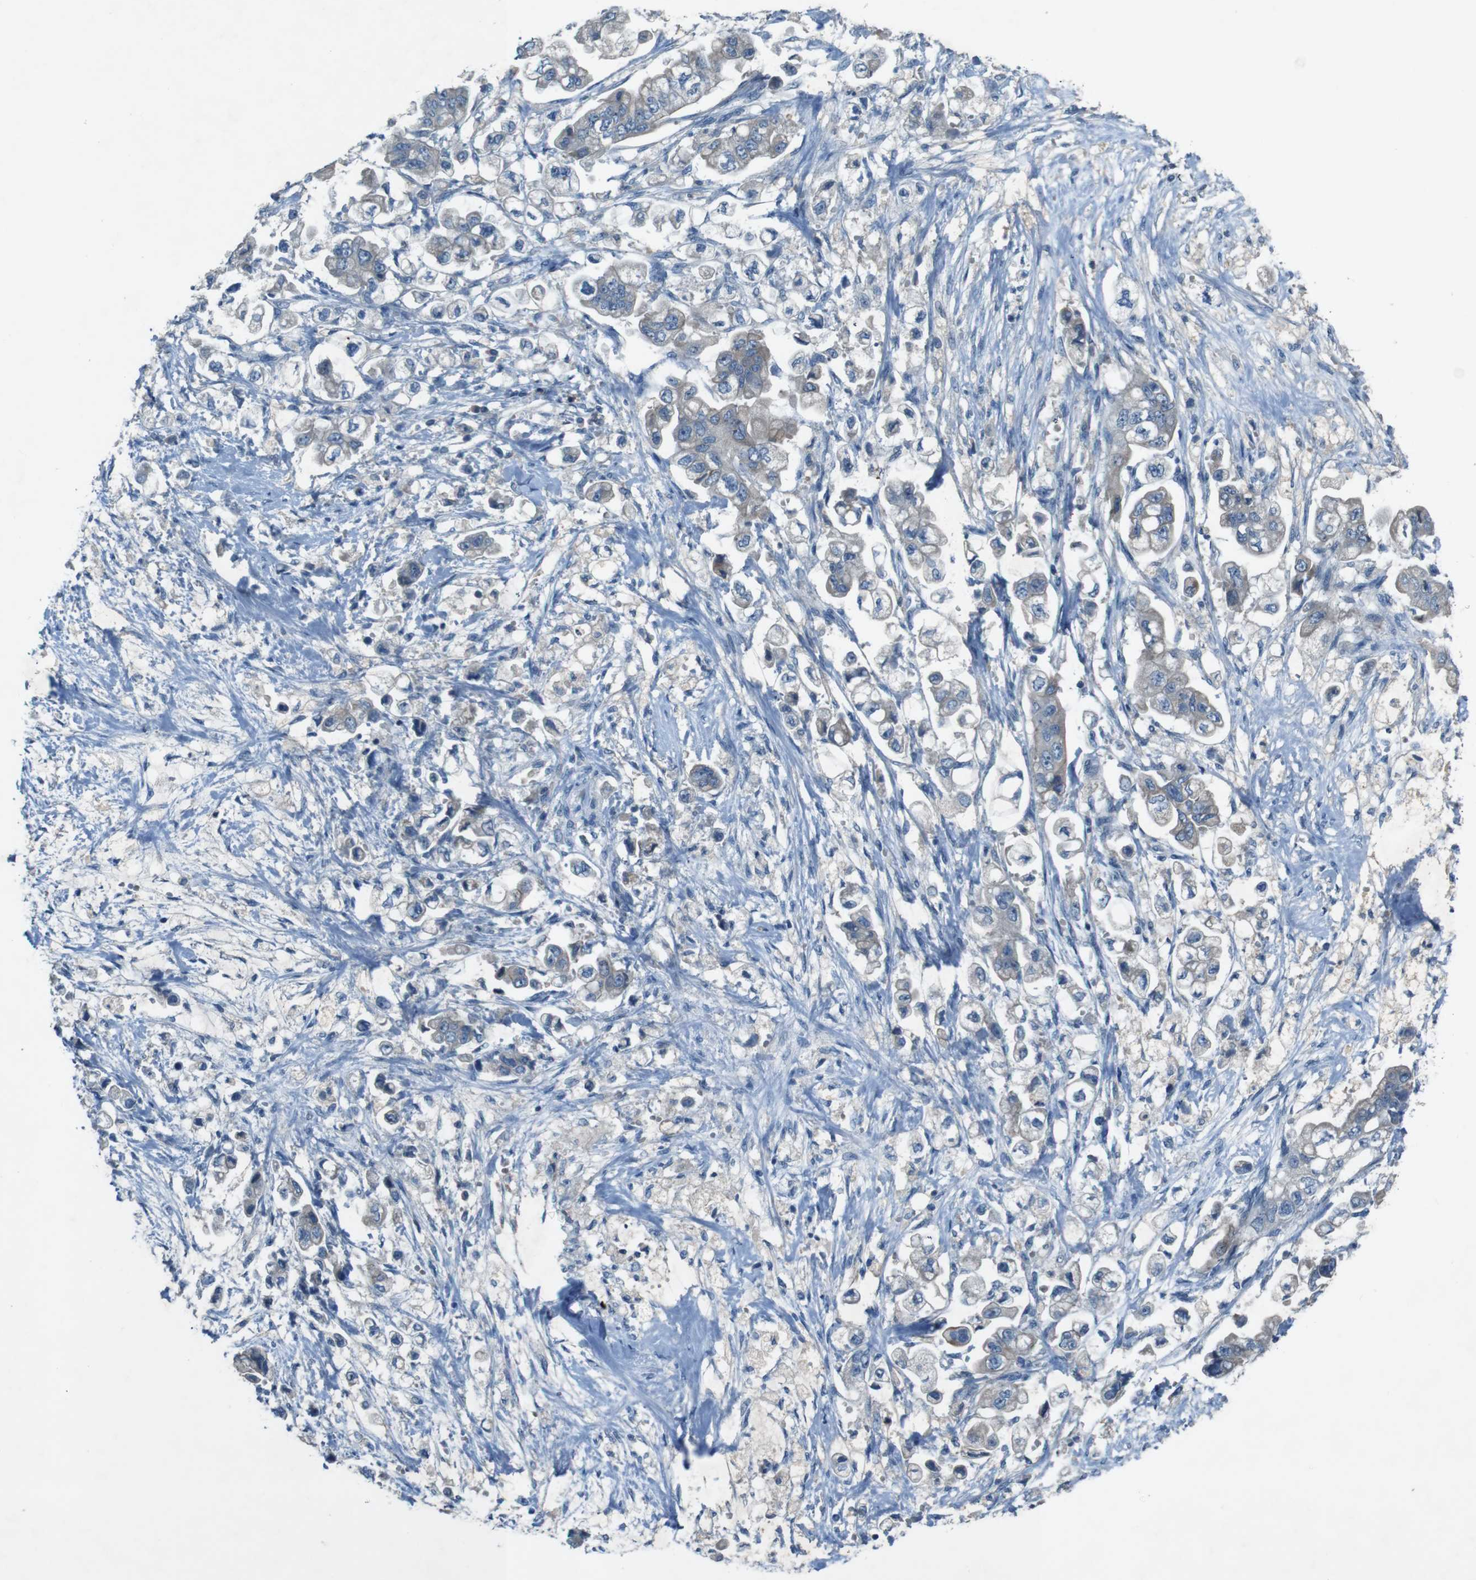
{"staining": {"intensity": "weak", "quantity": "<25%", "location": "cytoplasmic/membranous"}, "tissue": "stomach cancer", "cell_type": "Tumor cells", "image_type": "cancer", "snomed": [{"axis": "morphology", "description": "Adenocarcinoma, NOS"}, {"axis": "topography", "description": "Stomach"}], "caption": "High power microscopy image of an immunohistochemistry (IHC) micrograph of stomach cancer (adenocarcinoma), revealing no significant expression in tumor cells.", "gene": "MOGAT3", "patient": {"sex": "male", "age": 62}}